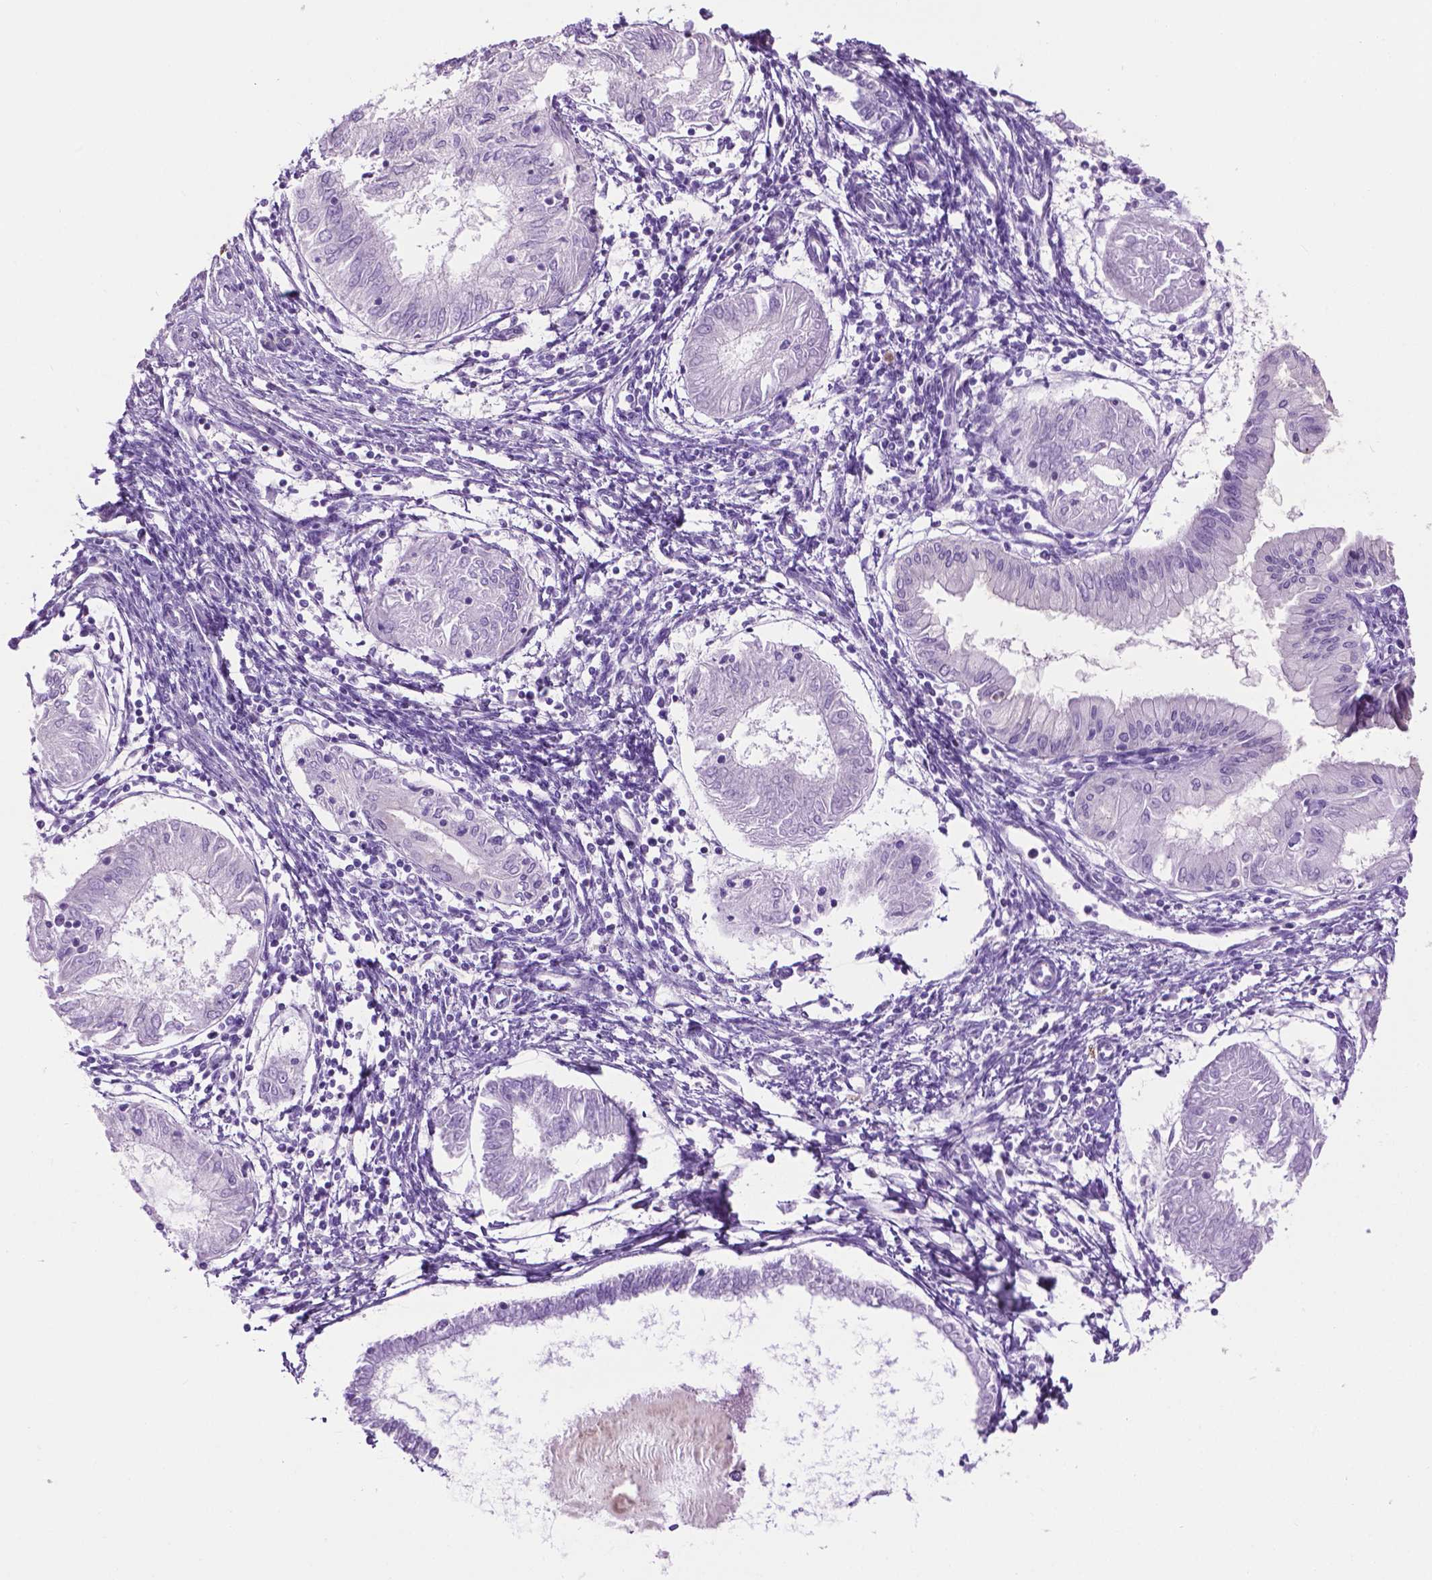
{"staining": {"intensity": "negative", "quantity": "none", "location": "none"}, "tissue": "endometrial cancer", "cell_type": "Tumor cells", "image_type": "cancer", "snomed": [{"axis": "morphology", "description": "Adenocarcinoma, NOS"}, {"axis": "topography", "description": "Endometrium"}], "caption": "Immunohistochemical staining of human adenocarcinoma (endometrial) displays no significant expression in tumor cells.", "gene": "SPECC1L", "patient": {"sex": "female", "age": 68}}